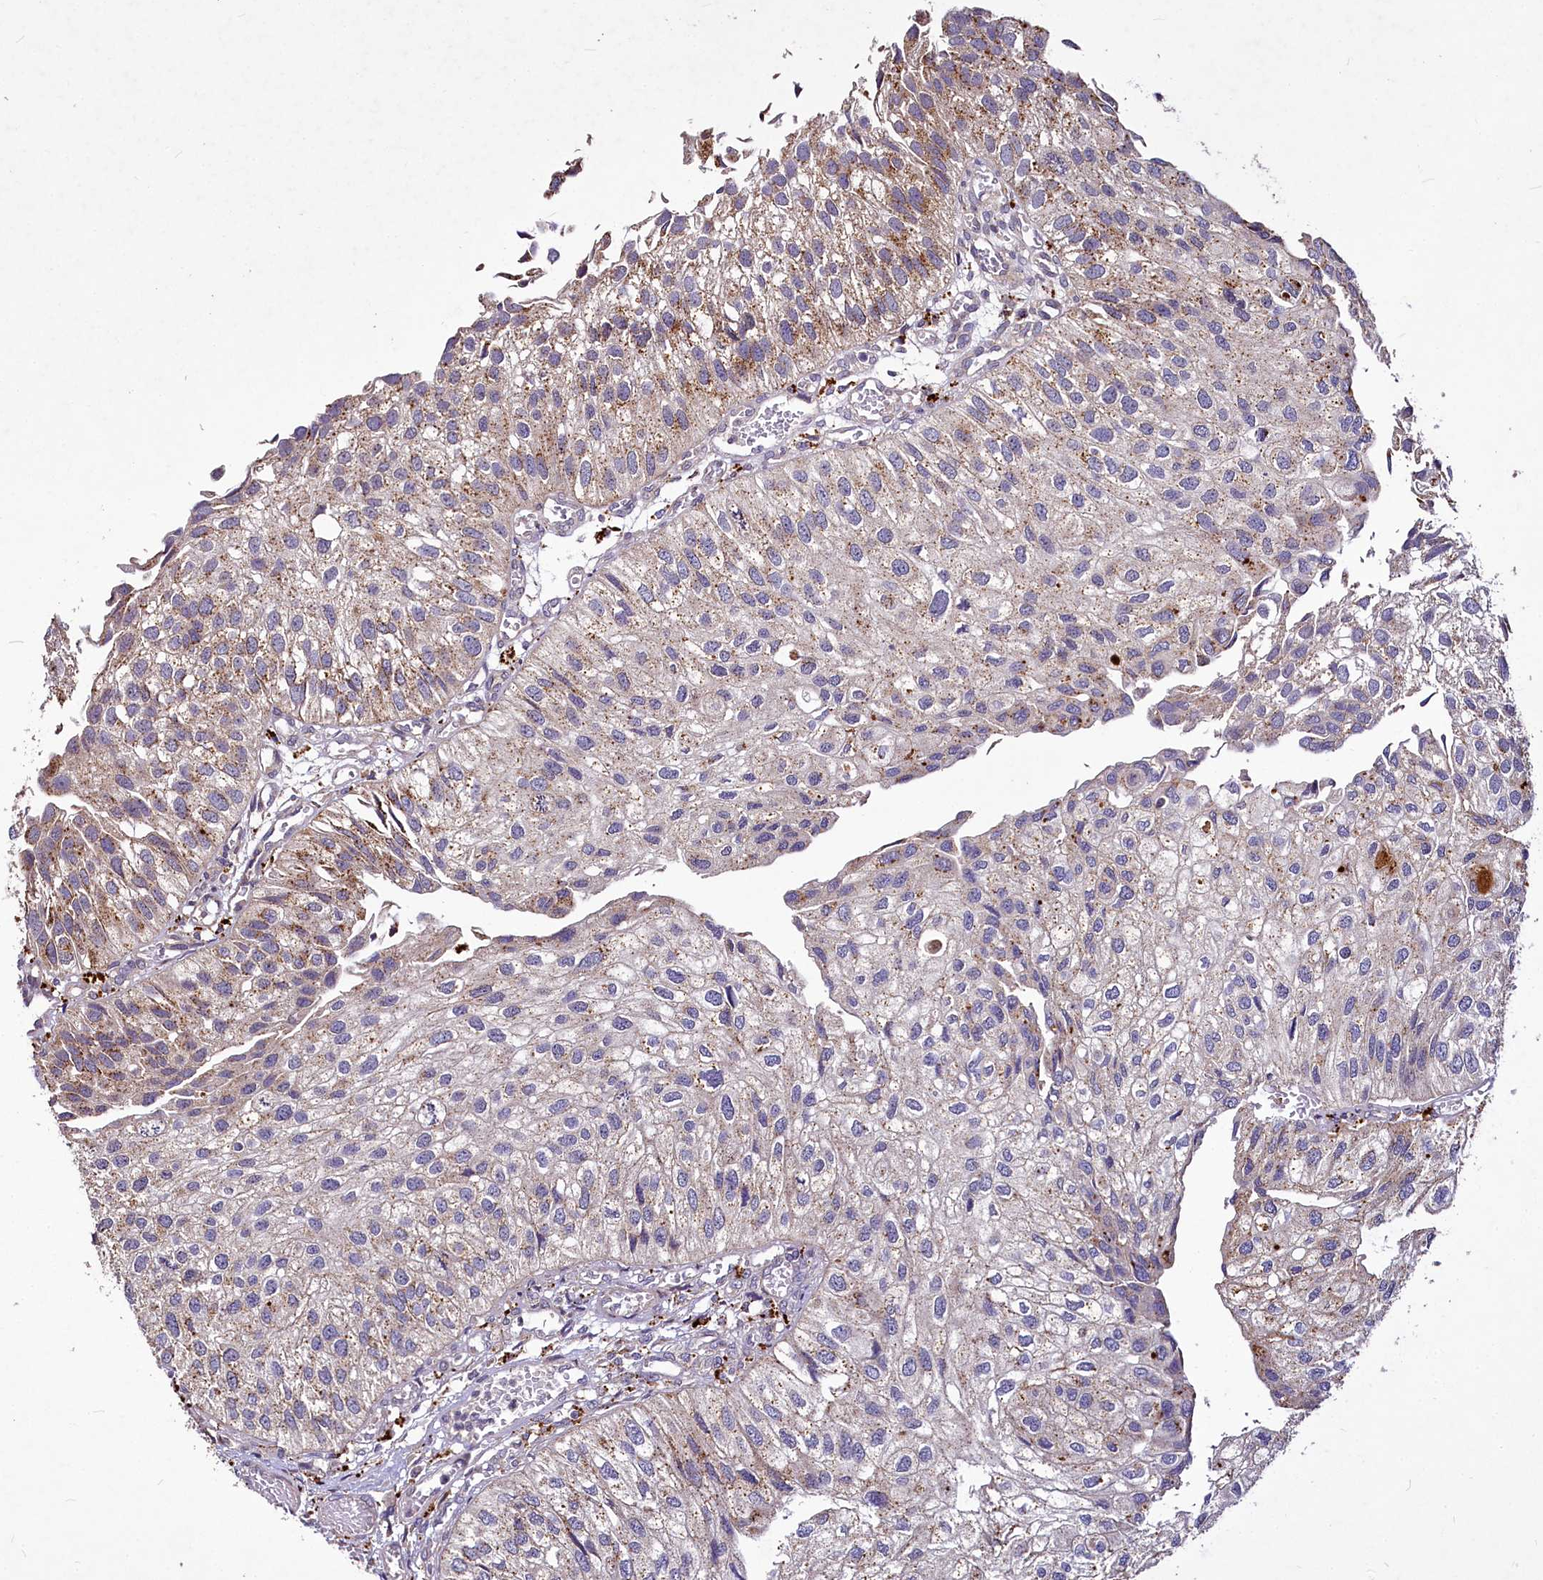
{"staining": {"intensity": "moderate", "quantity": "<25%", "location": "cytoplasmic/membranous"}, "tissue": "urothelial cancer", "cell_type": "Tumor cells", "image_type": "cancer", "snomed": [{"axis": "morphology", "description": "Urothelial carcinoma, Low grade"}, {"axis": "topography", "description": "Urinary bladder"}], "caption": "The image demonstrates staining of urothelial cancer, revealing moderate cytoplasmic/membranous protein staining (brown color) within tumor cells.", "gene": "C11orf86", "patient": {"sex": "female", "age": 89}}